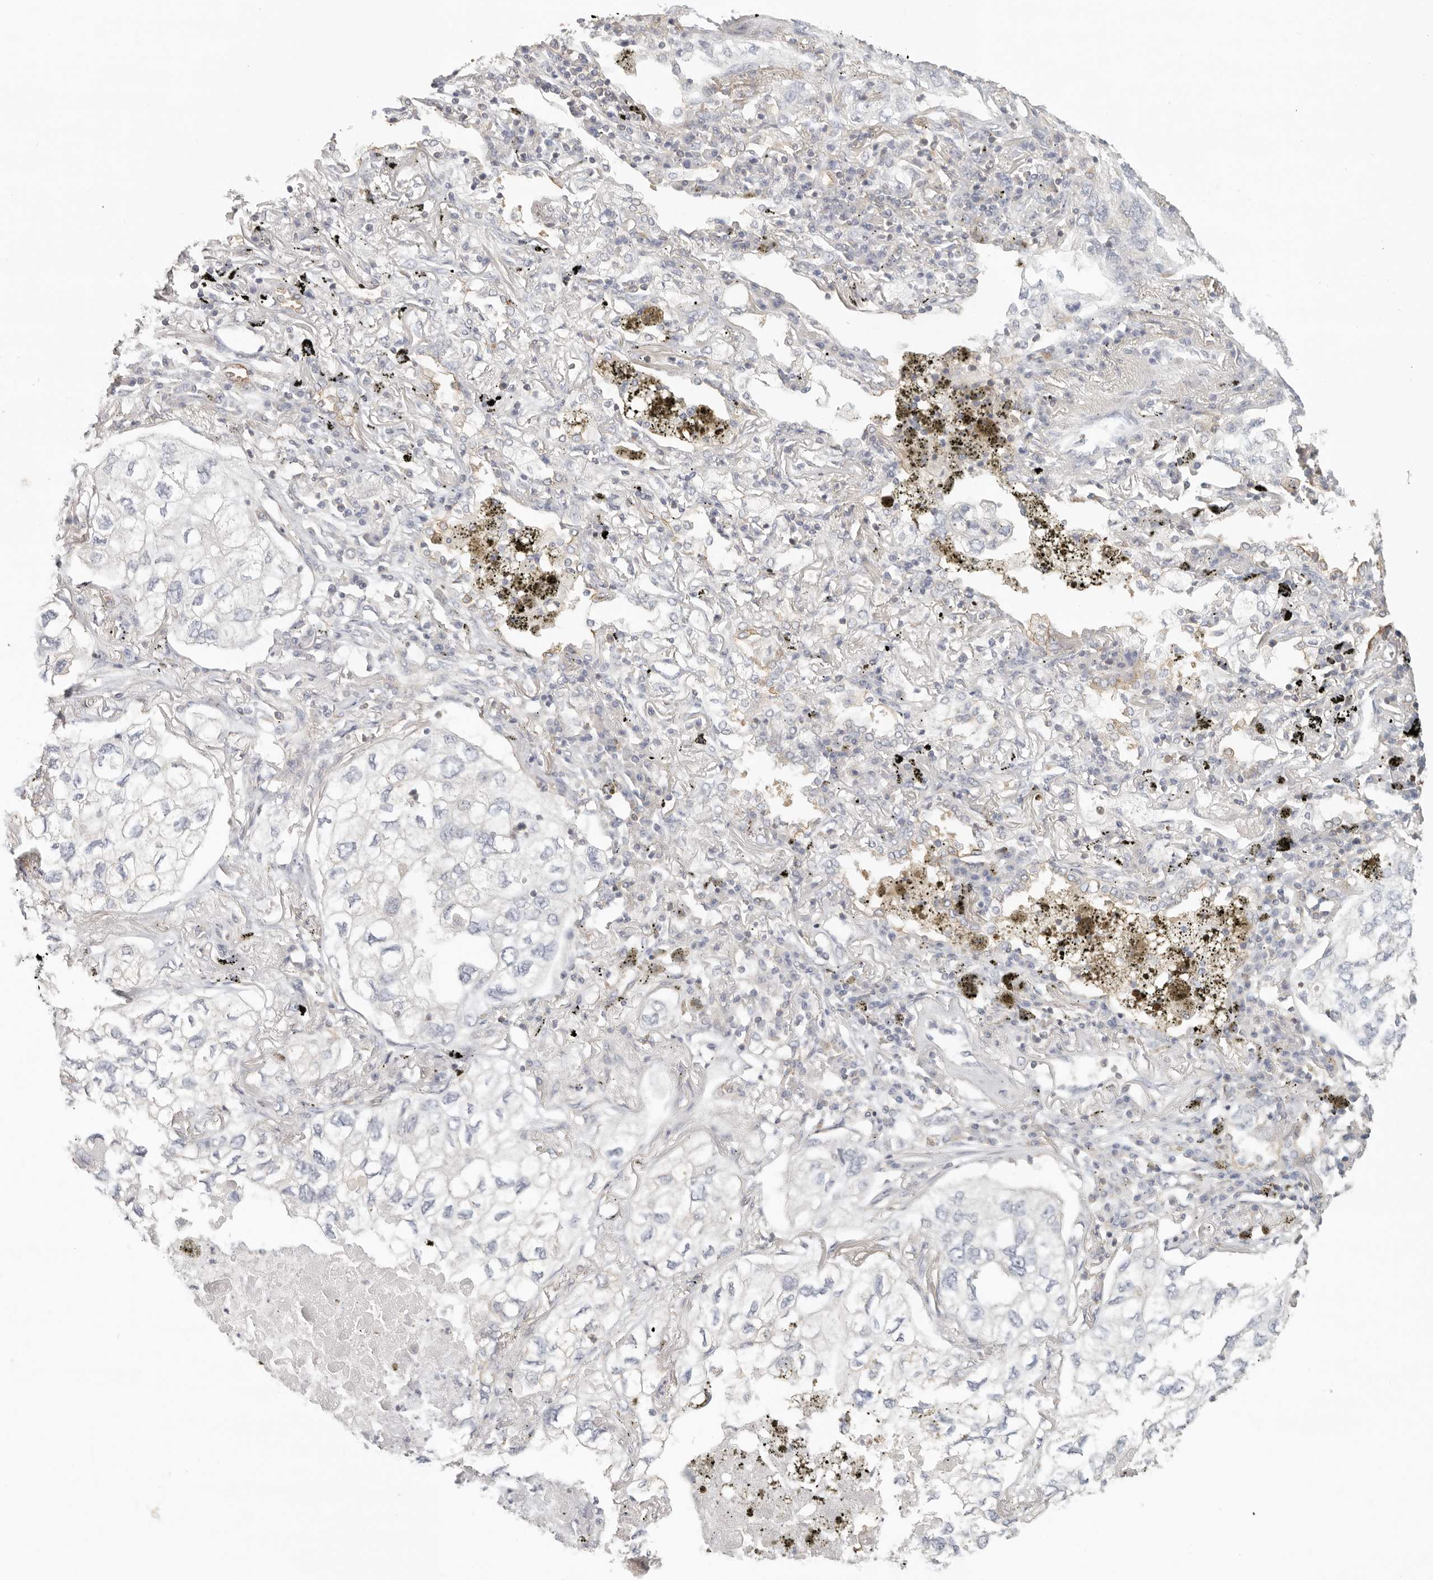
{"staining": {"intensity": "negative", "quantity": "none", "location": "none"}, "tissue": "lung cancer", "cell_type": "Tumor cells", "image_type": "cancer", "snomed": [{"axis": "morphology", "description": "Adenocarcinoma, NOS"}, {"axis": "topography", "description": "Lung"}], "caption": "Immunohistochemistry (IHC) histopathology image of neoplastic tissue: human adenocarcinoma (lung) stained with DAB (3,3'-diaminobenzidine) exhibits no significant protein positivity in tumor cells.", "gene": "ANXA9", "patient": {"sex": "male", "age": 65}}